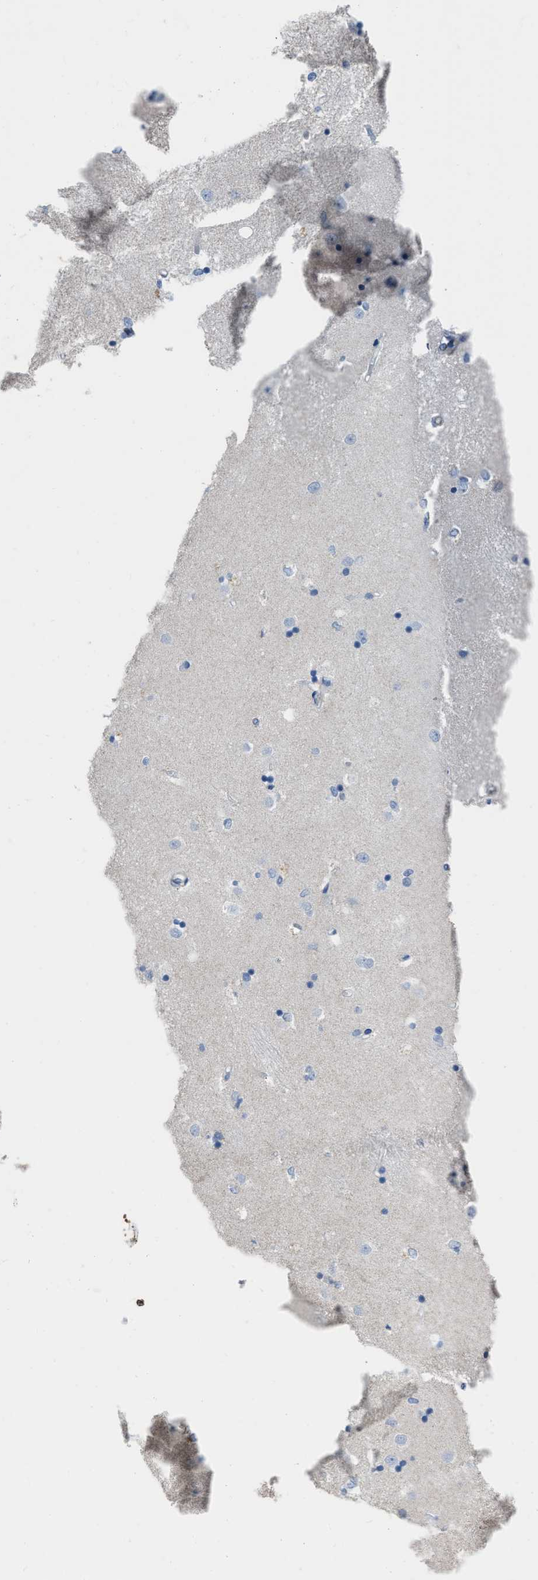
{"staining": {"intensity": "negative", "quantity": "none", "location": "none"}, "tissue": "caudate", "cell_type": "Glial cells", "image_type": "normal", "snomed": [{"axis": "morphology", "description": "Normal tissue, NOS"}, {"axis": "topography", "description": "Lateral ventricle wall"}], "caption": "DAB immunohistochemical staining of unremarkable human caudate reveals no significant expression in glial cells.", "gene": "SPATC1L", "patient": {"sex": "male", "age": 45}}